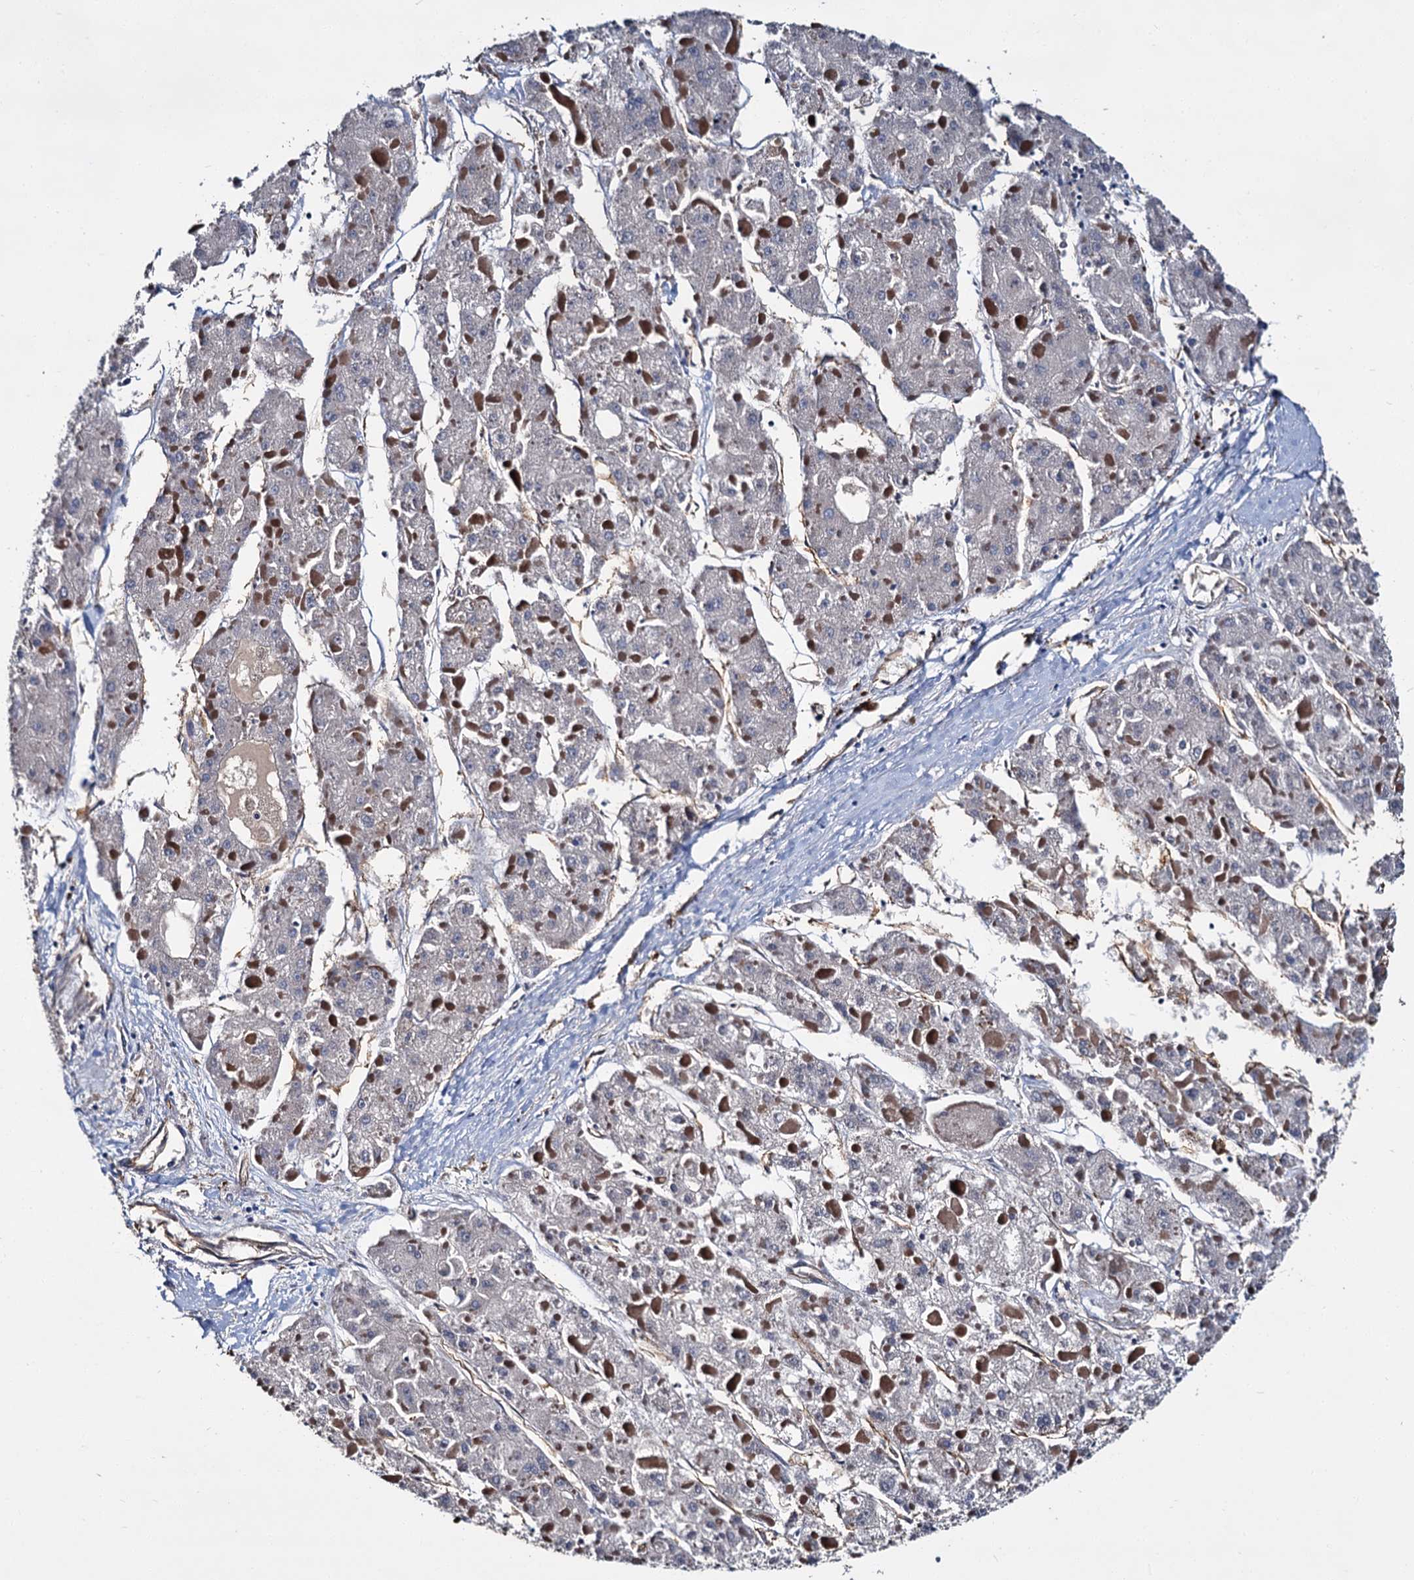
{"staining": {"intensity": "negative", "quantity": "none", "location": "none"}, "tissue": "liver cancer", "cell_type": "Tumor cells", "image_type": "cancer", "snomed": [{"axis": "morphology", "description": "Carcinoma, Hepatocellular, NOS"}, {"axis": "topography", "description": "Liver"}], "caption": "A high-resolution photomicrograph shows immunohistochemistry (IHC) staining of liver hepatocellular carcinoma, which exhibits no significant expression in tumor cells.", "gene": "CACNA1C", "patient": {"sex": "female", "age": 73}}